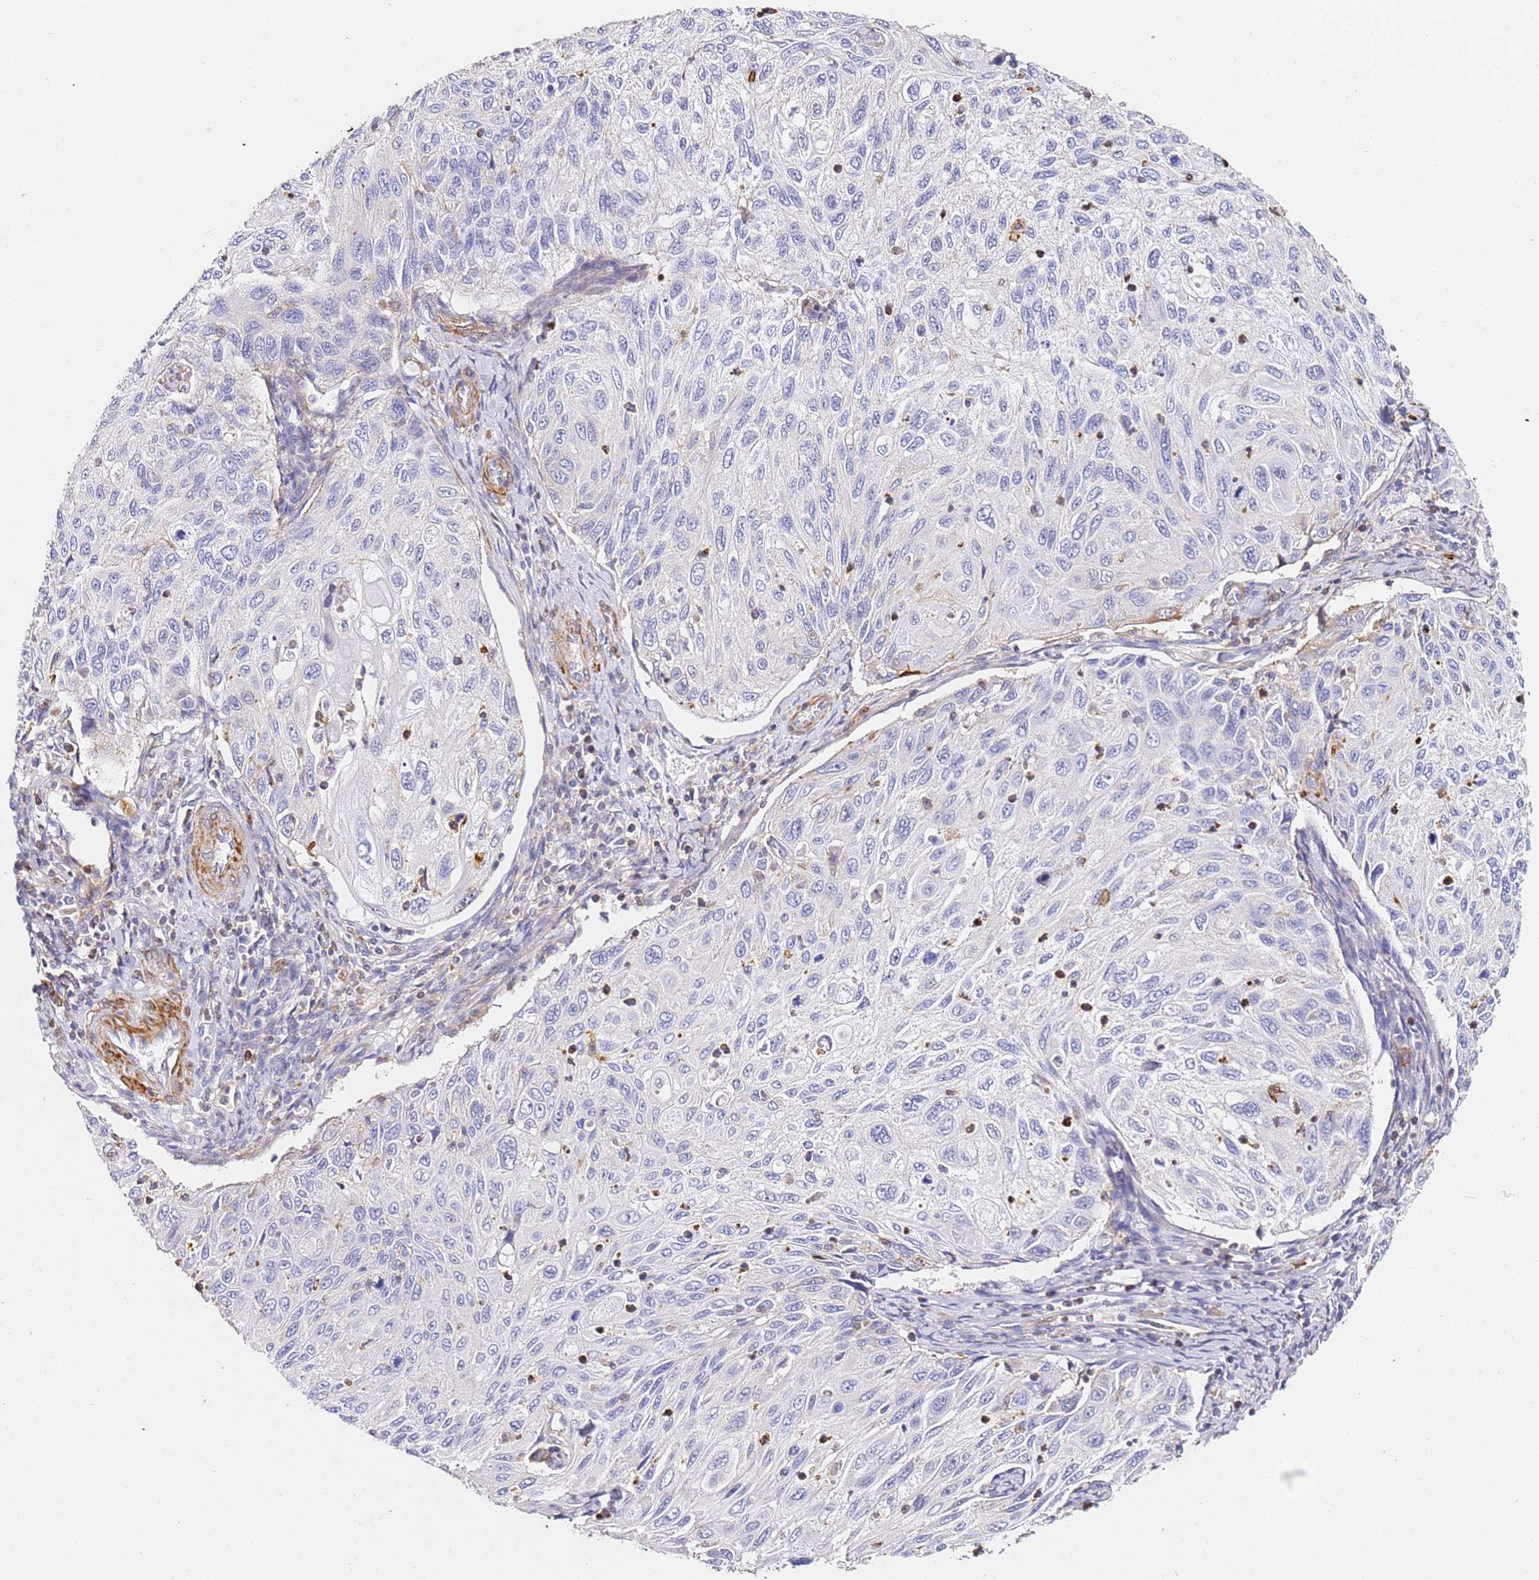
{"staining": {"intensity": "negative", "quantity": "none", "location": "none"}, "tissue": "cervical cancer", "cell_type": "Tumor cells", "image_type": "cancer", "snomed": [{"axis": "morphology", "description": "Squamous cell carcinoma, NOS"}, {"axis": "topography", "description": "Cervix"}], "caption": "DAB (3,3'-diaminobenzidine) immunohistochemical staining of human cervical cancer (squamous cell carcinoma) displays no significant positivity in tumor cells. The staining is performed using DAB (3,3'-diaminobenzidine) brown chromogen with nuclei counter-stained in using hematoxylin.", "gene": "ZNF671", "patient": {"sex": "female", "age": 70}}